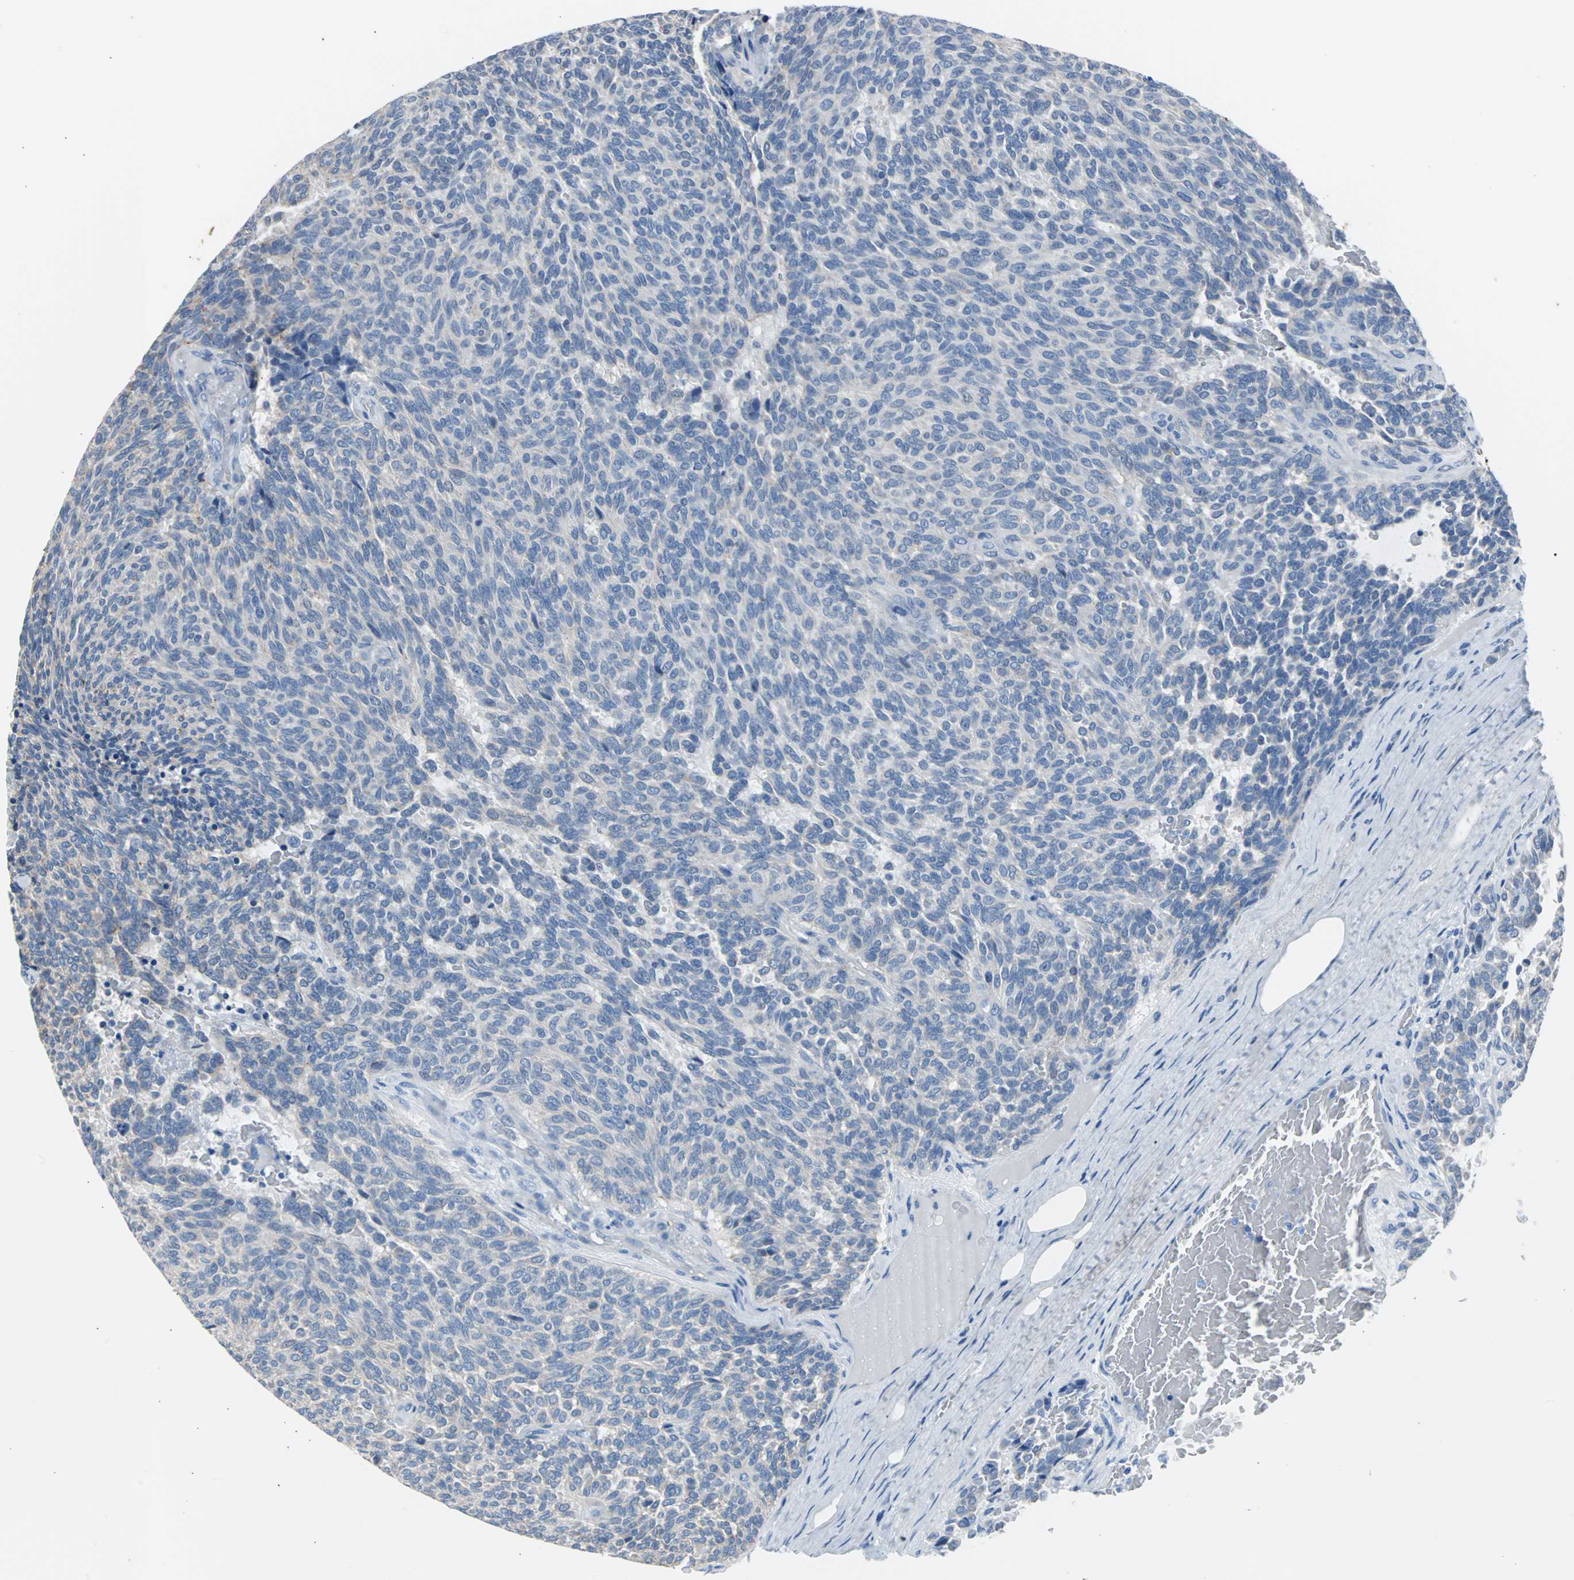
{"staining": {"intensity": "negative", "quantity": "none", "location": "none"}, "tissue": "carcinoid", "cell_type": "Tumor cells", "image_type": "cancer", "snomed": [{"axis": "morphology", "description": "Carcinoid, malignant, NOS"}, {"axis": "topography", "description": "Pancreas"}], "caption": "Immunohistochemical staining of carcinoid (malignant) shows no significant positivity in tumor cells.", "gene": "KRT7", "patient": {"sex": "female", "age": 54}}